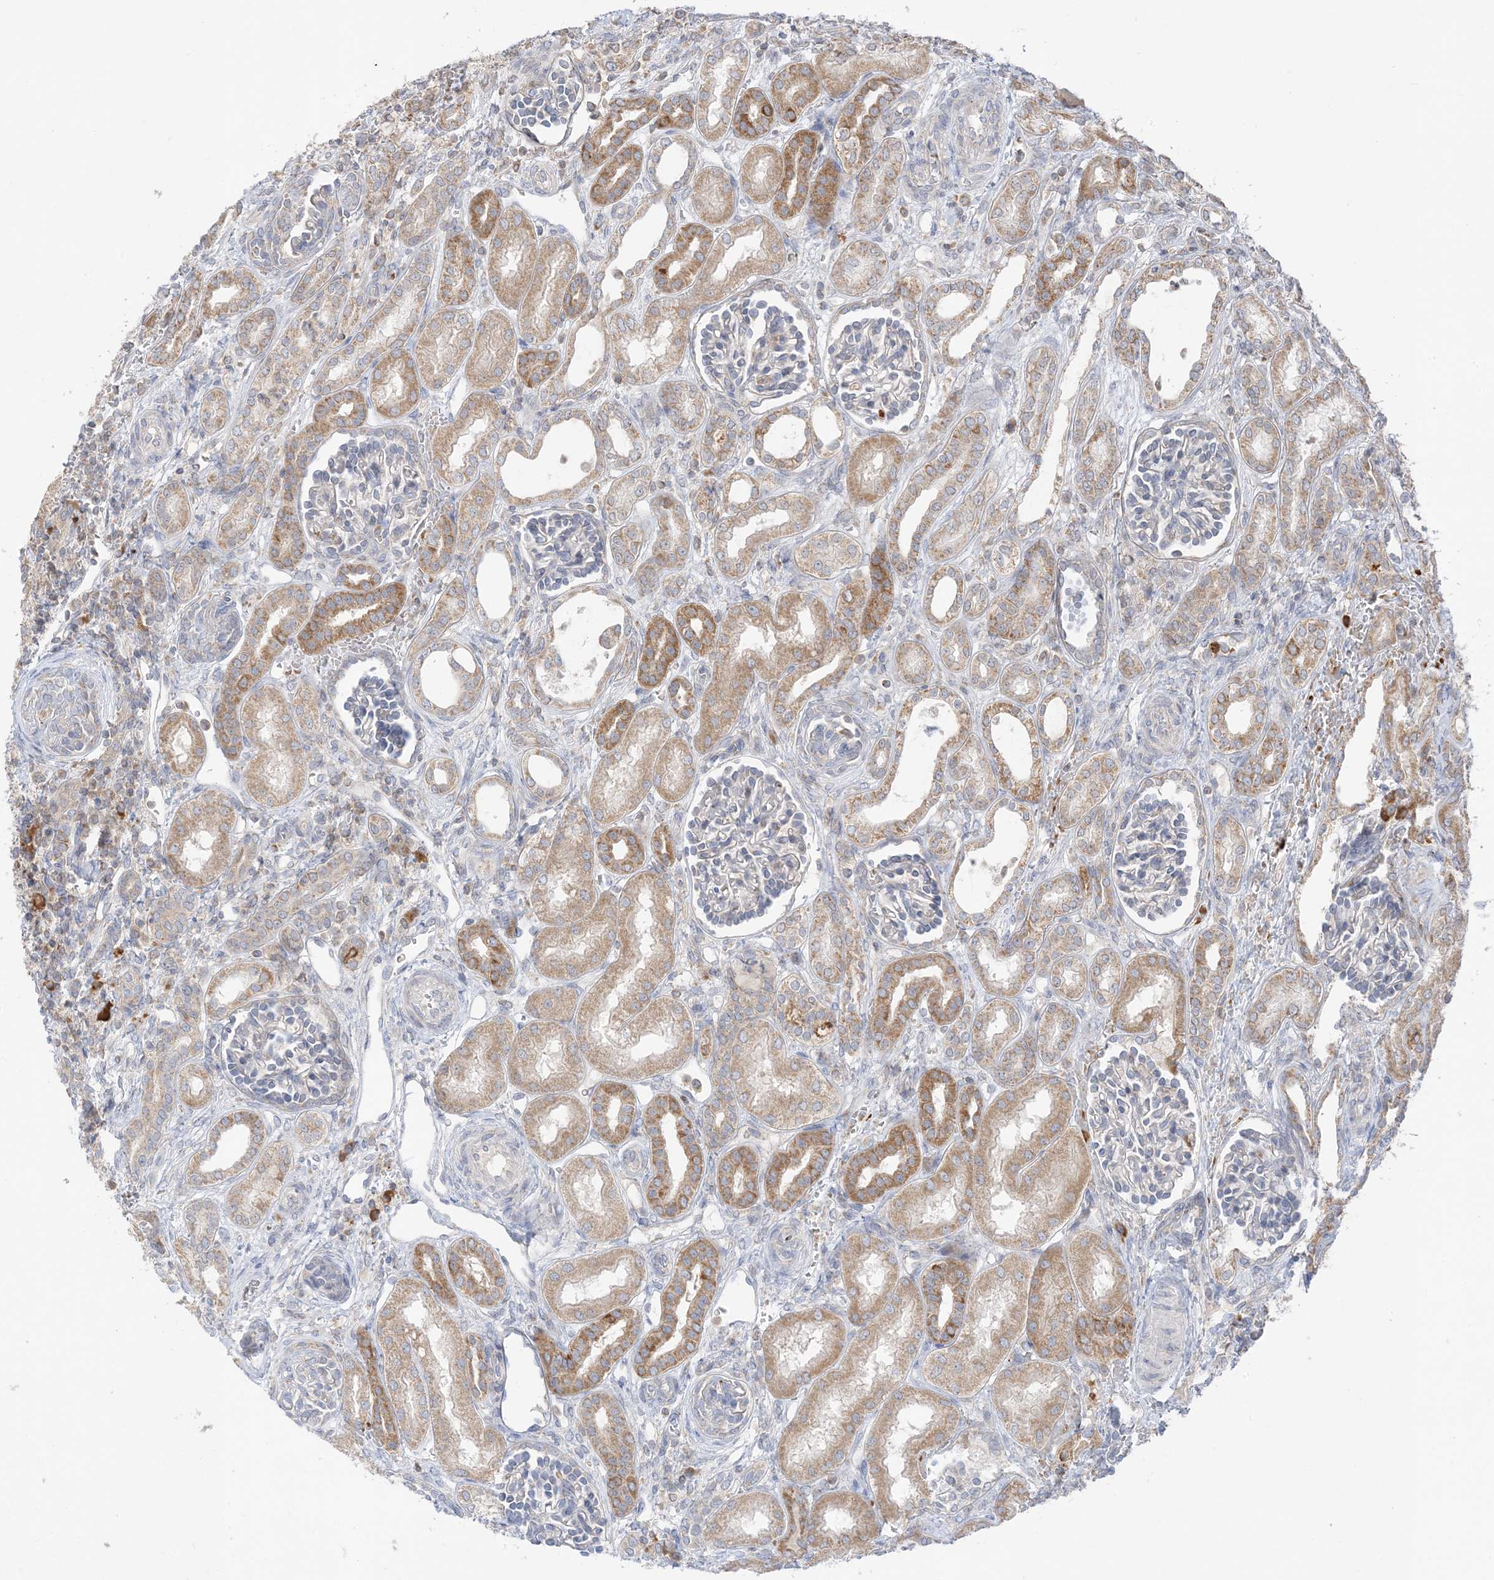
{"staining": {"intensity": "negative", "quantity": "none", "location": "none"}, "tissue": "kidney", "cell_type": "Cells in glomeruli", "image_type": "normal", "snomed": [{"axis": "morphology", "description": "Normal tissue, NOS"}, {"axis": "morphology", "description": "Neoplasm, malignant, NOS"}, {"axis": "topography", "description": "Kidney"}], "caption": "DAB immunohistochemical staining of normal human kidney reveals no significant positivity in cells in glomeruli.", "gene": "NPPC", "patient": {"sex": "female", "age": 1}}